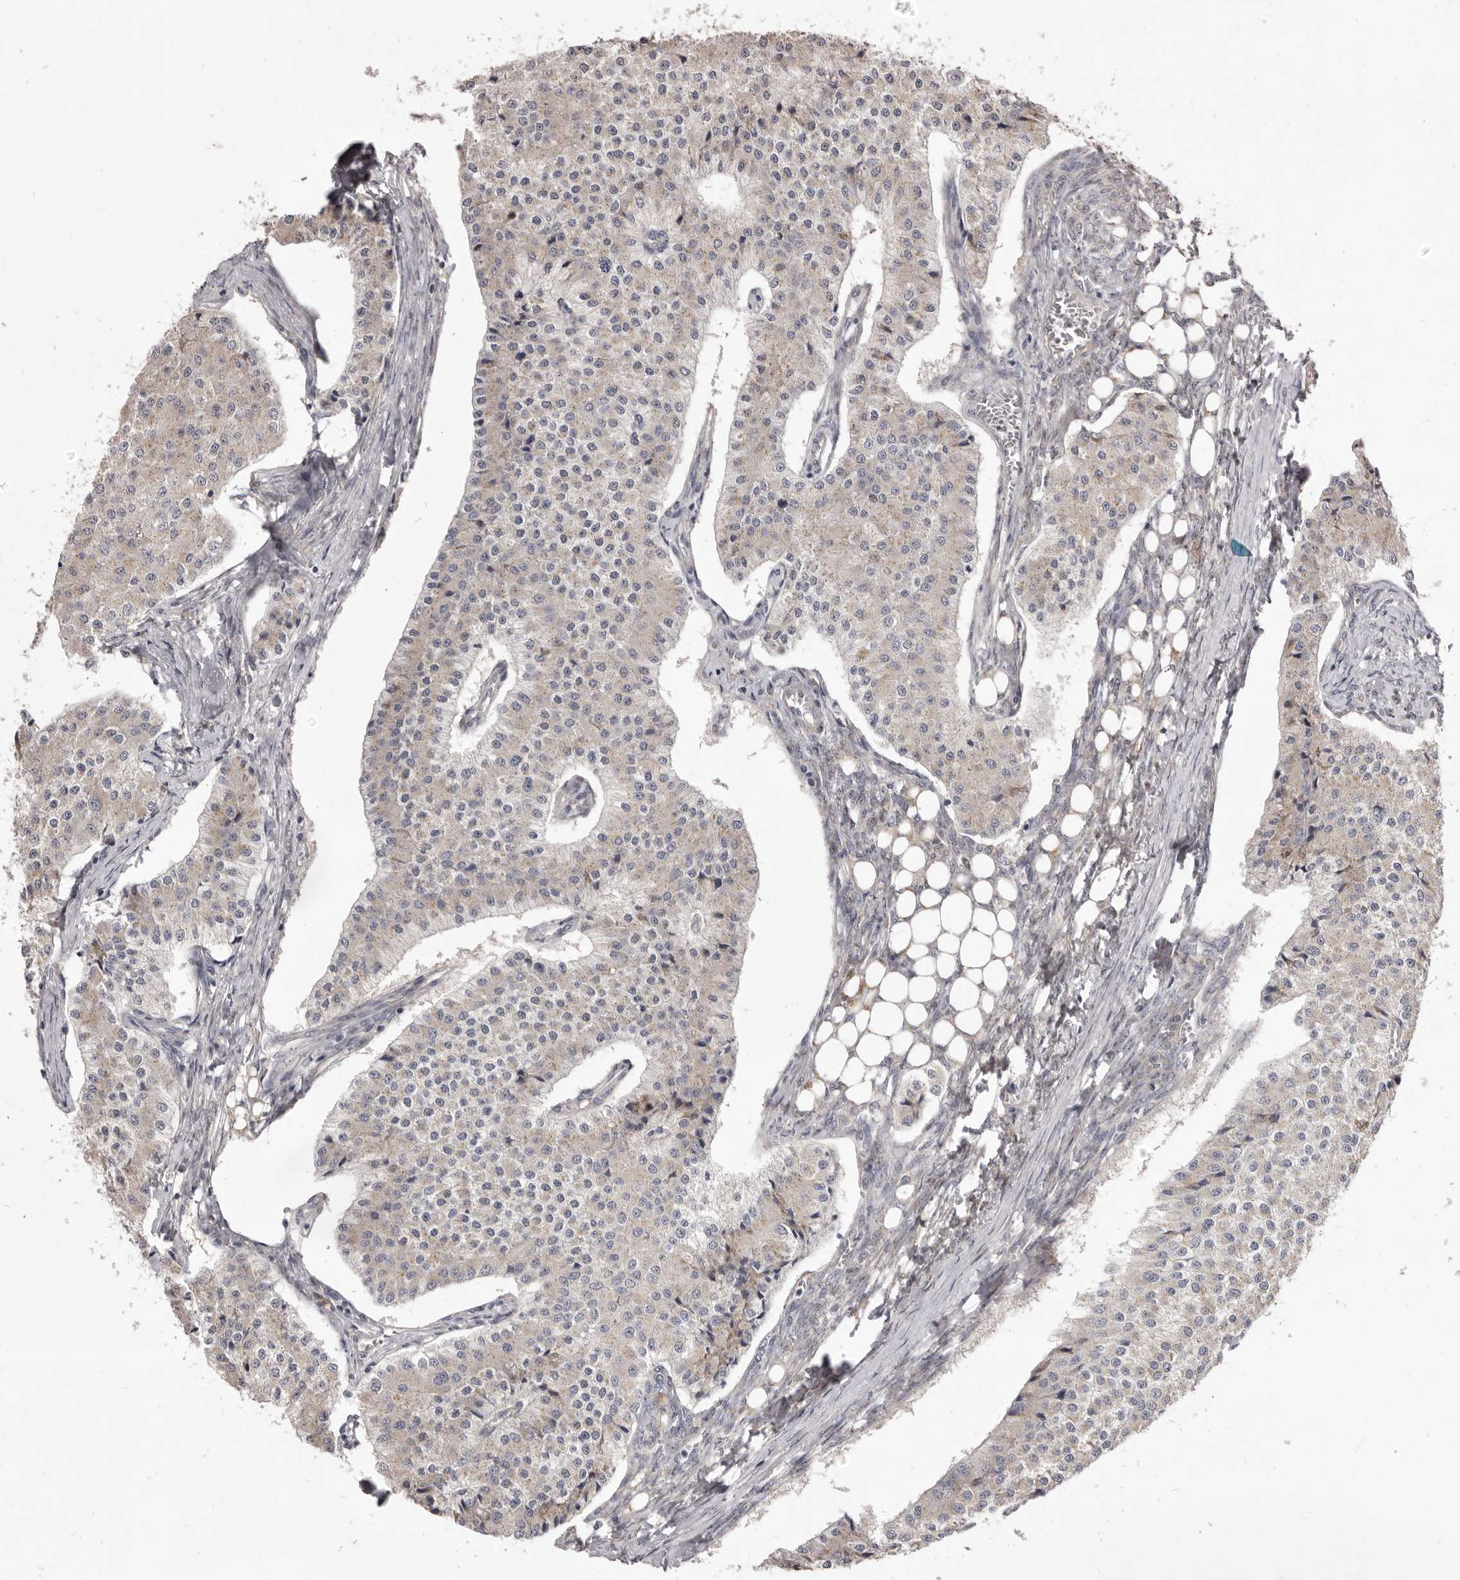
{"staining": {"intensity": "weak", "quantity": "<25%", "location": "cytoplasmic/membranous"}, "tissue": "carcinoid", "cell_type": "Tumor cells", "image_type": "cancer", "snomed": [{"axis": "morphology", "description": "Carcinoid, malignant, NOS"}, {"axis": "topography", "description": "Colon"}], "caption": "Carcinoid was stained to show a protein in brown. There is no significant positivity in tumor cells.", "gene": "TBC1D8B", "patient": {"sex": "female", "age": 52}}